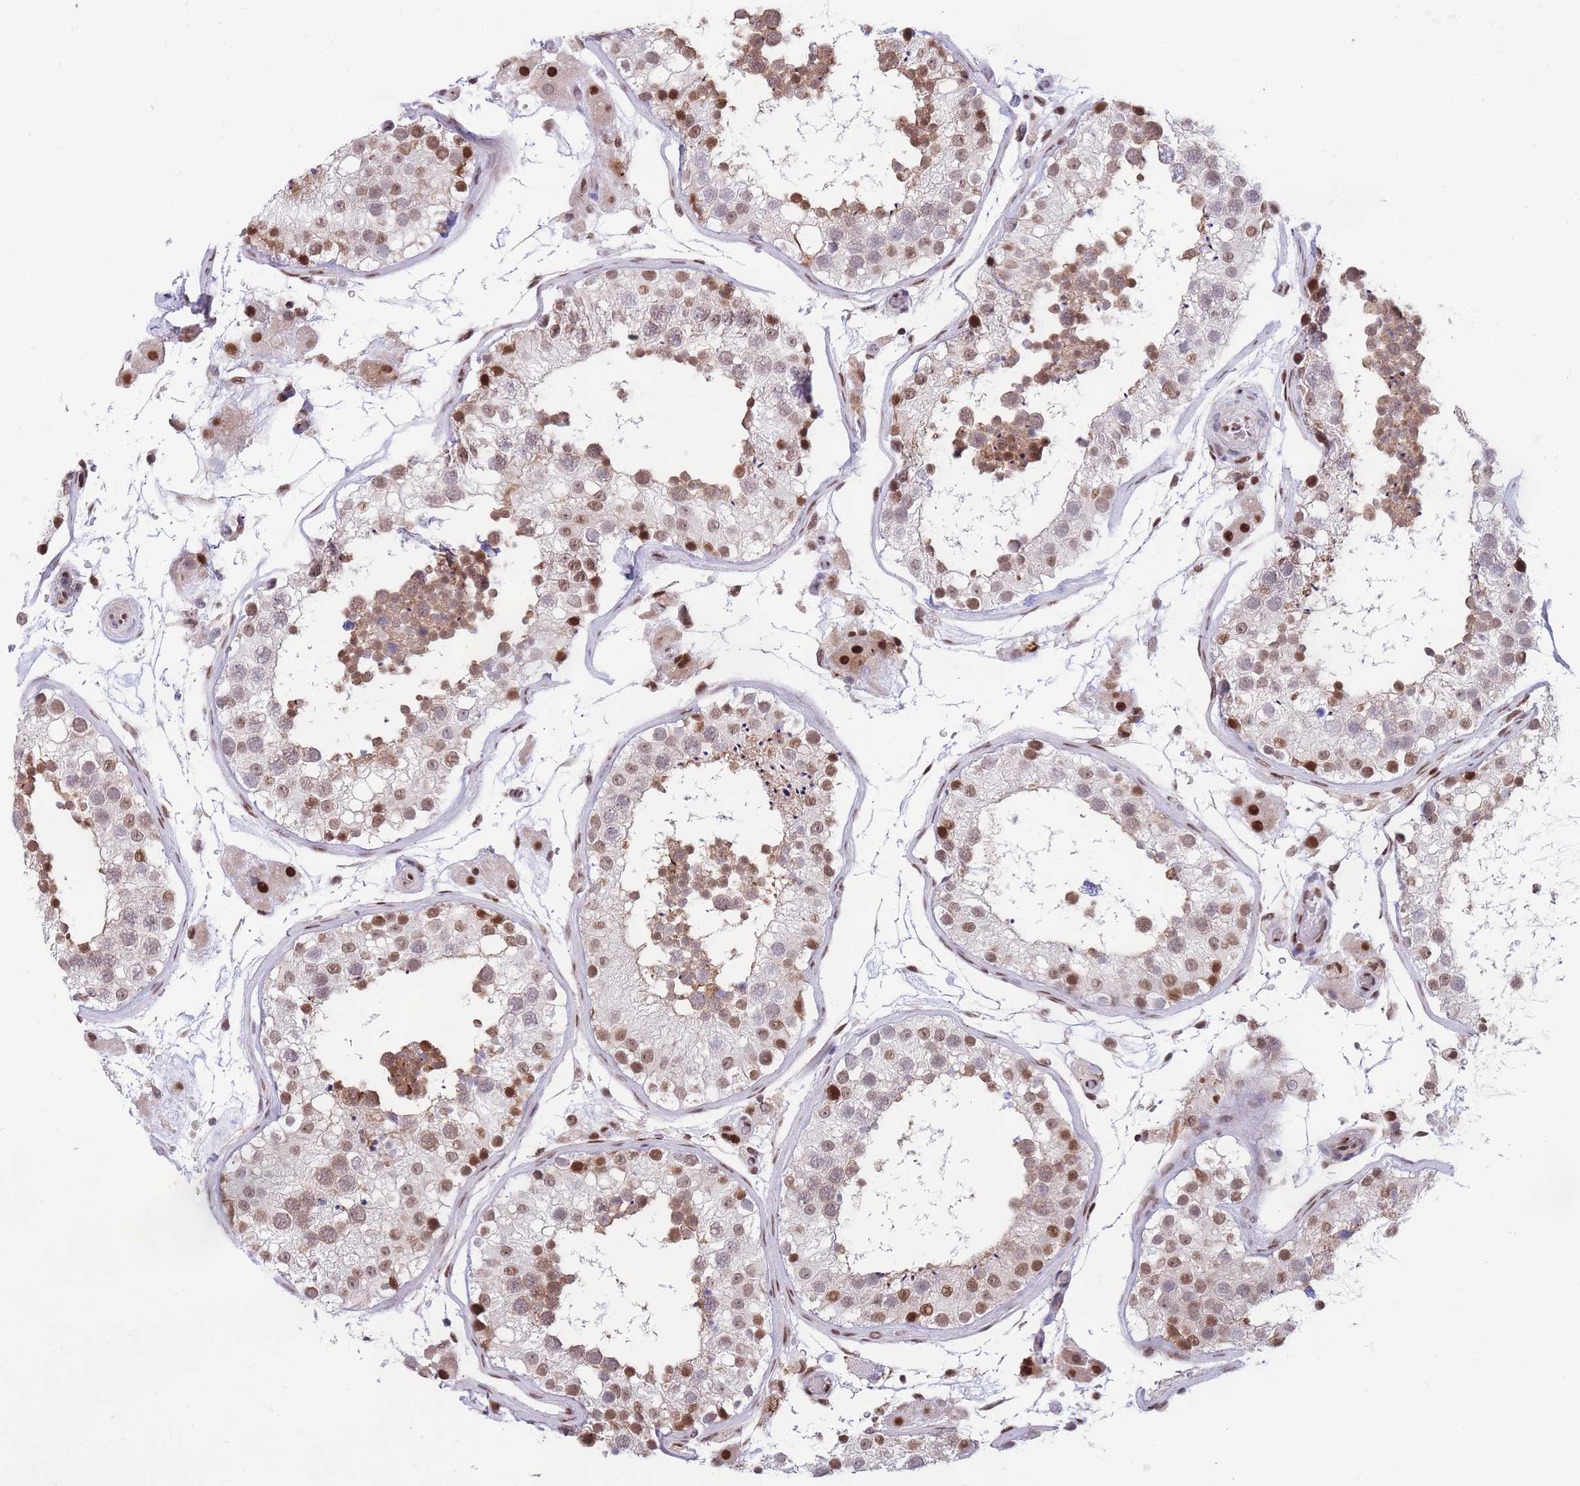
{"staining": {"intensity": "strong", "quantity": "<25%", "location": "nuclear"}, "tissue": "testis", "cell_type": "Cells in seminiferous ducts", "image_type": "normal", "snomed": [{"axis": "morphology", "description": "Normal tissue, NOS"}, {"axis": "topography", "description": "Testis"}], "caption": "An image of human testis stained for a protein demonstrates strong nuclear brown staining in cells in seminiferous ducts.", "gene": "DNAJC3", "patient": {"sex": "male", "age": 26}}